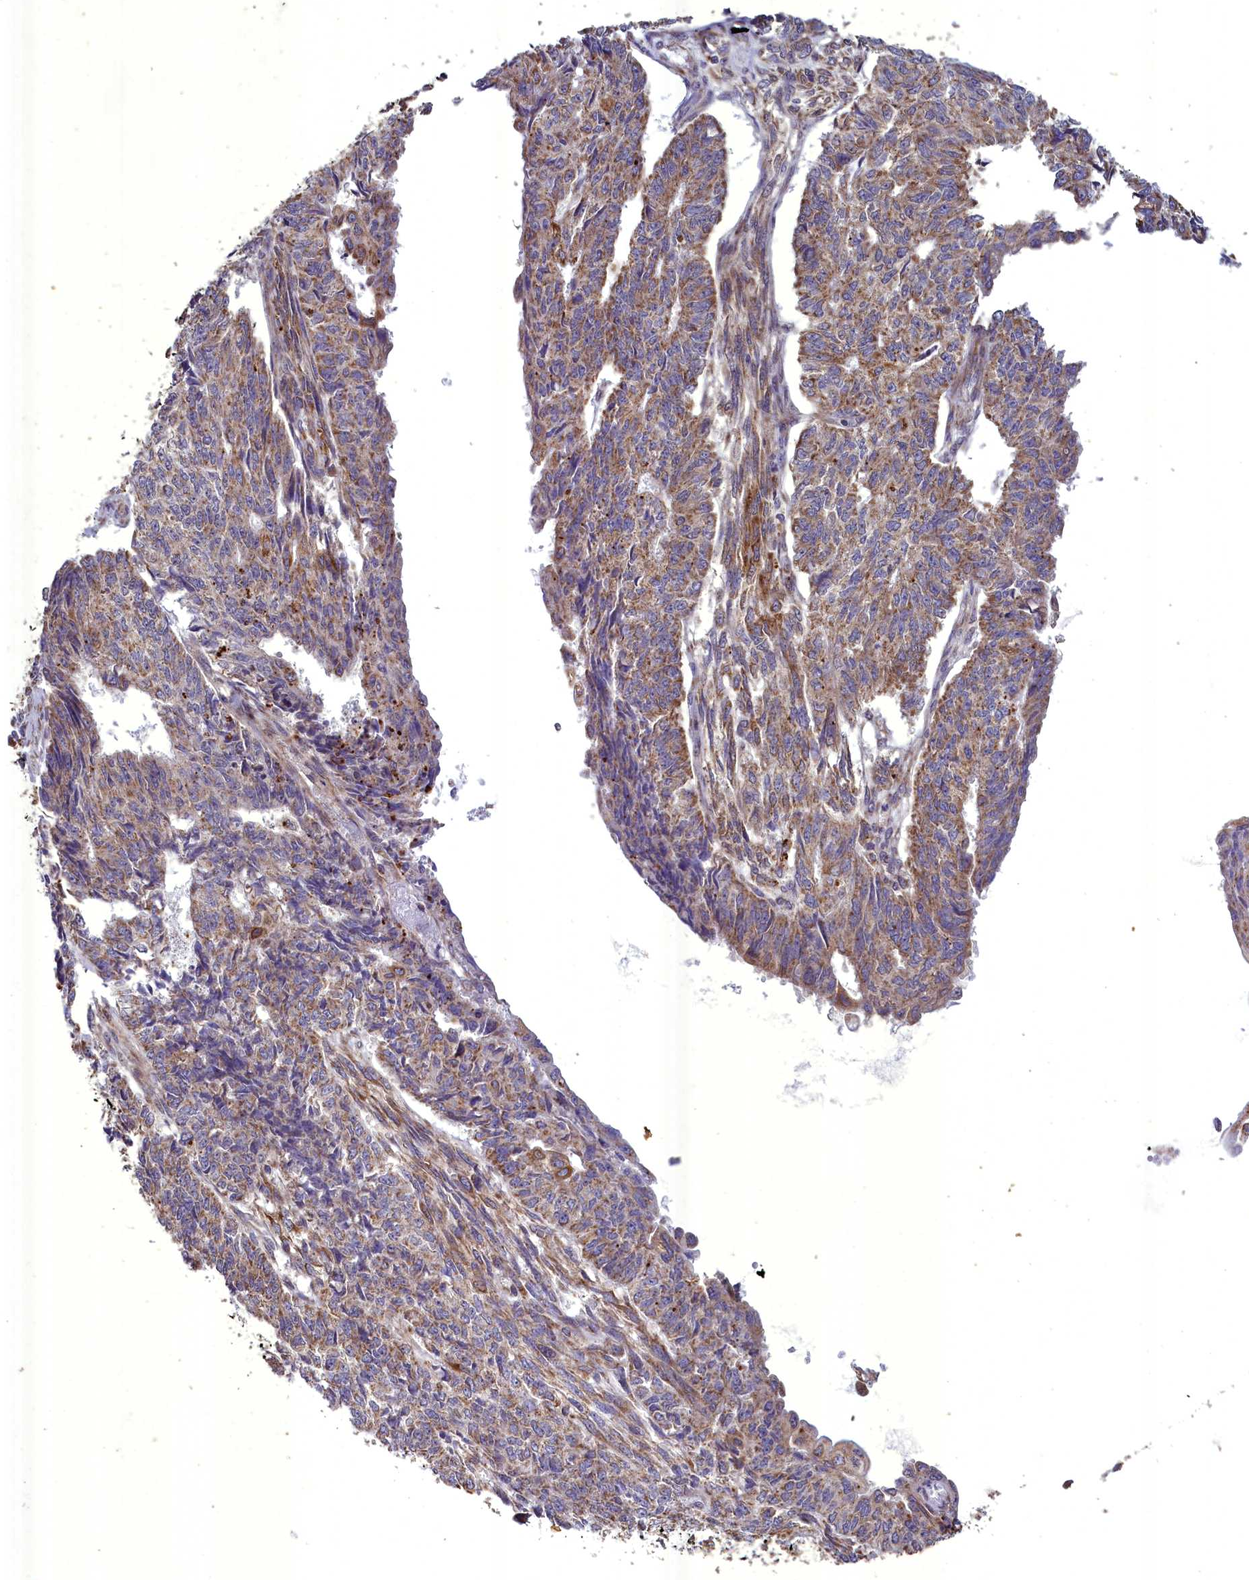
{"staining": {"intensity": "moderate", "quantity": ">75%", "location": "cytoplasmic/membranous"}, "tissue": "endometrial cancer", "cell_type": "Tumor cells", "image_type": "cancer", "snomed": [{"axis": "morphology", "description": "Adenocarcinoma, NOS"}, {"axis": "topography", "description": "Endometrium"}], "caption": "Endometrial cancer (adenocarcinoma) stained with immunohistochemistry (IHC) displays moderate cytoplasmic/membranous staining in about >75% of tumor cells.", "gene": "ACAD8", "patient": {"sex": "female", "age": 32}}